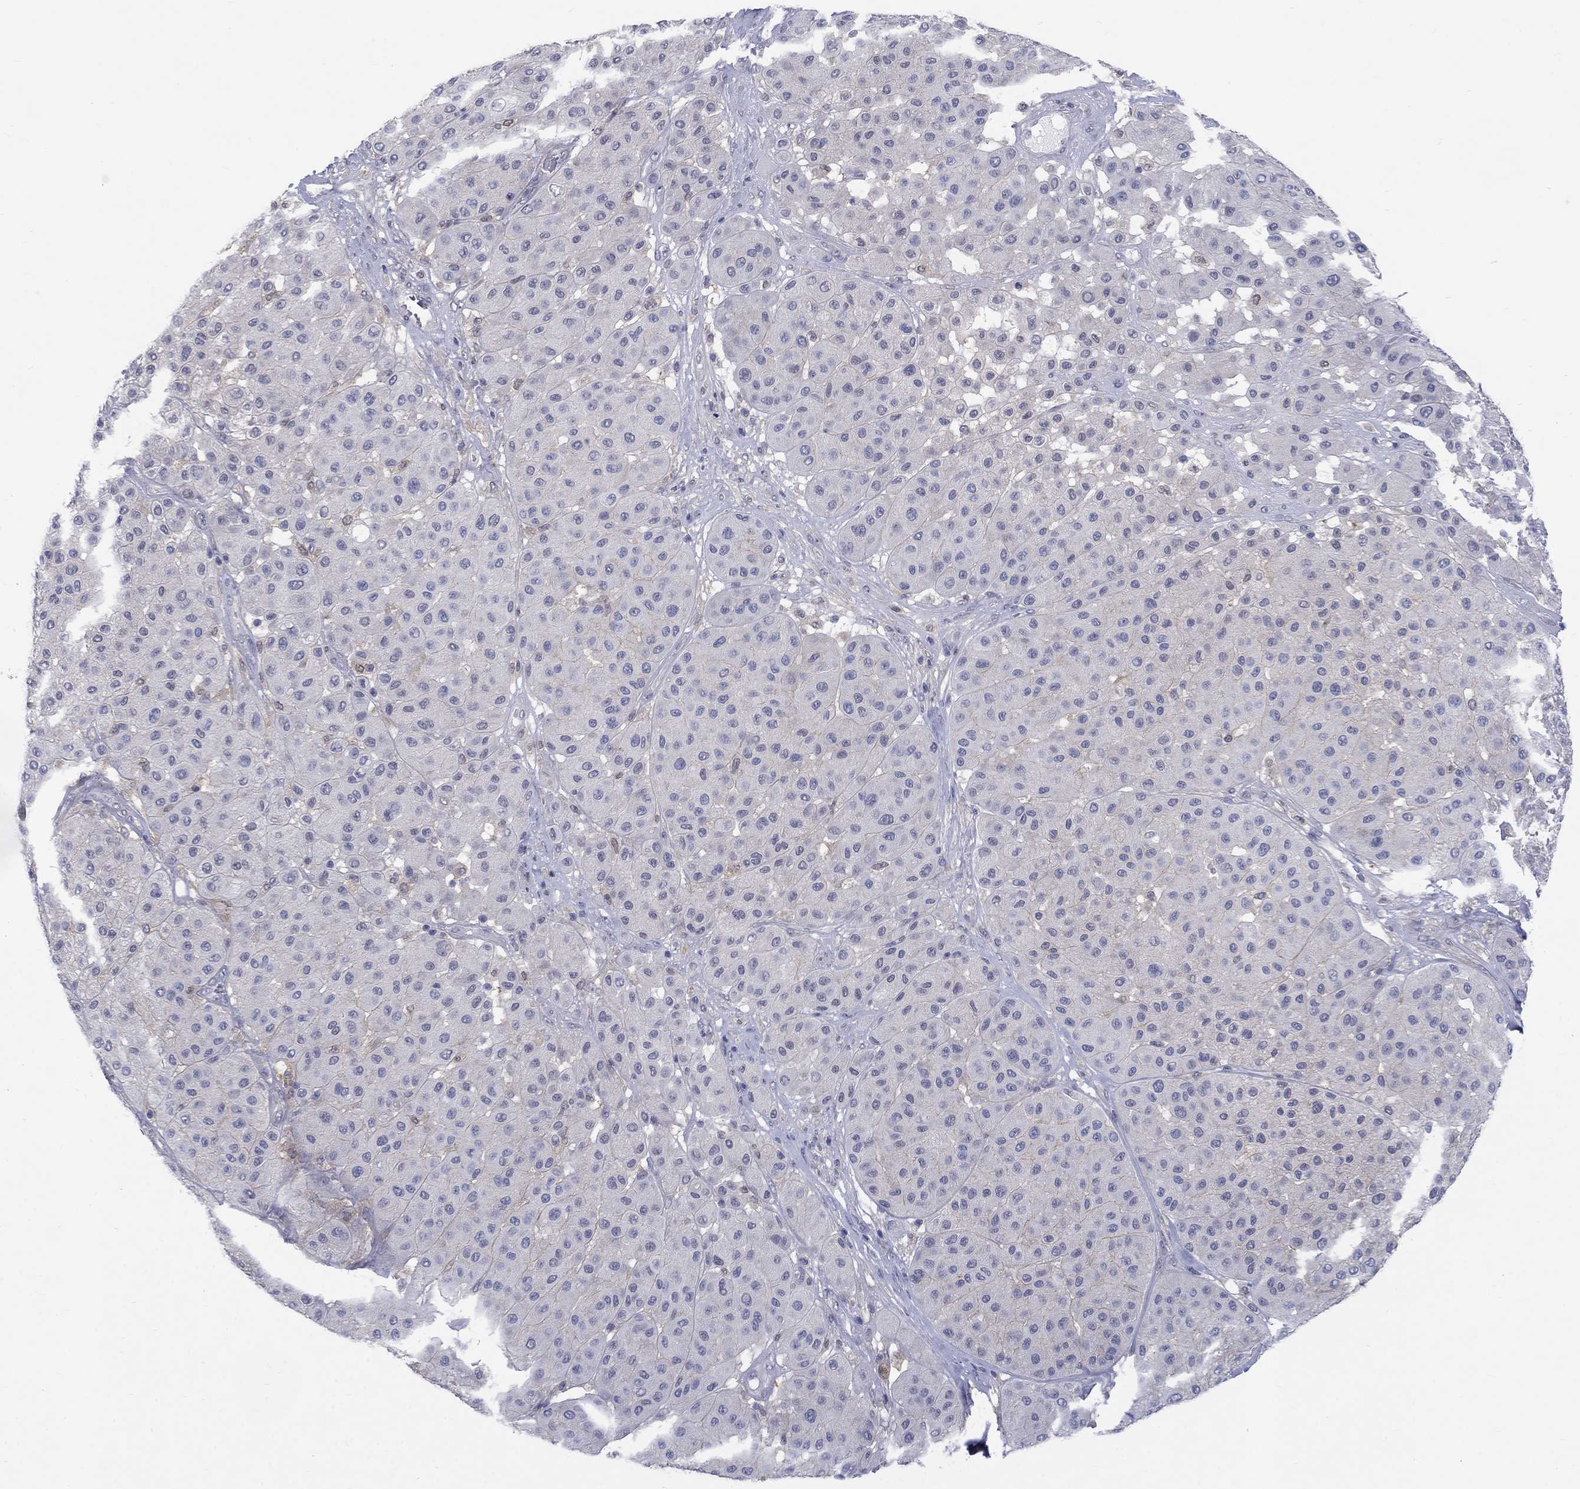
{"staining": {"intensity": "negative", "quantity": "none", "location": "none"}, "tissue": "melanoma", "cell_type": "Tumor cells", "image_type": "cancer", "snomed": [{"axis": "morphology", "description": "Malignant melanoma, Metastatic site"}, {"axis": "topography", "description": "Smooth muscle"}], "caption": "There is no significant staining in tumor cells of malignant melanoma (metastatic site). (DAB IHC with hematoxylin counter stain).", "gene": "EGFLAM", "patient": {"sex": "male", "age": 41}}